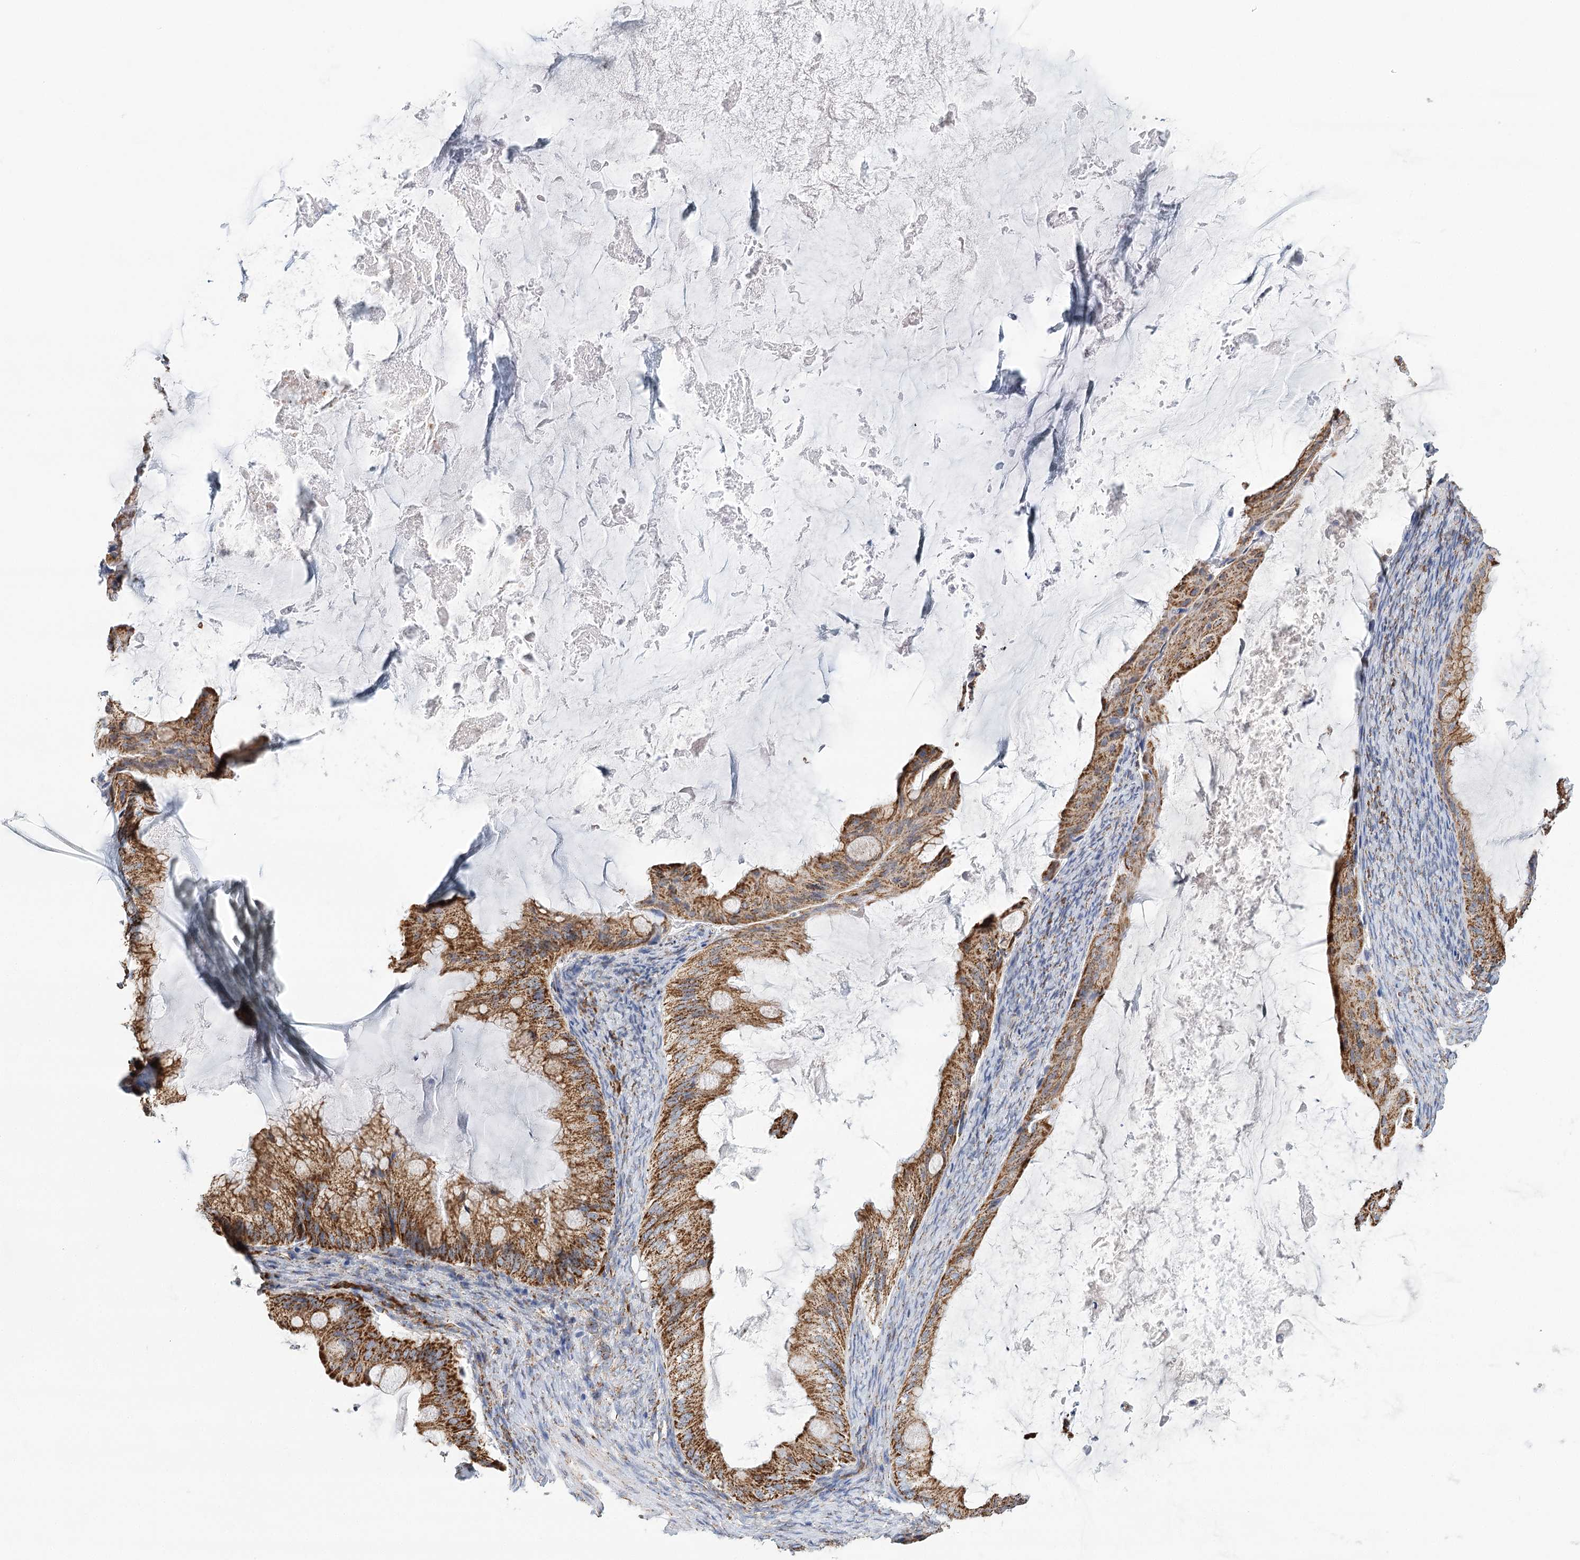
{"staining": {"intensity": "strong", "quantity": ">75%", "location": "cytoplasmic/membranous"}, "tissue": "ovarian cancer", "cell_type": "Tumor cells", "image_type": "cancer", "snomed": [{"axis": "morphology", "description": "Cystadenocarcinoma, mucinous, NOS"}, {"axis": "topography", "description": "Ovary"}], "caption": "DAB immunohistochemical staining of human mucinous cystadenocarcinoma (ovarian) demonstrates strong cytoplasmic/membranous protein expression in approximately >75% of tumor cells.", "gene": "LSS", "patient": {"sex": "female", "age": 61}}